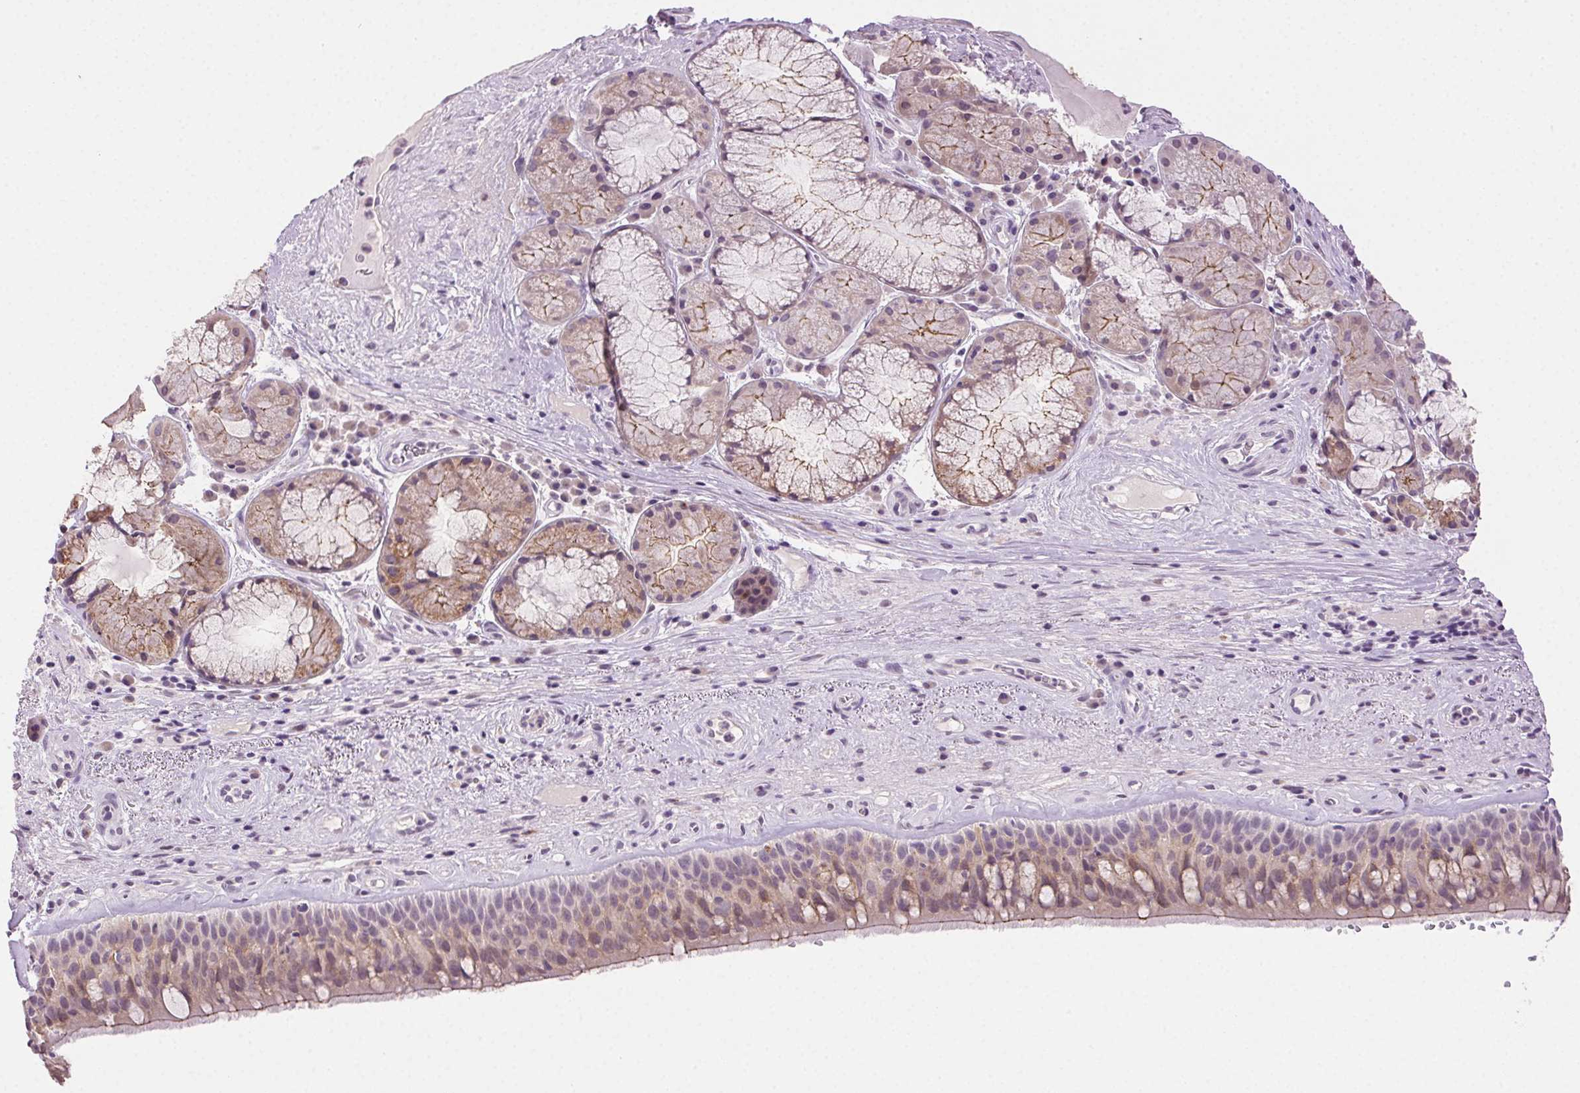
{"staining": {"intensity": "weak", "quantity": "<25%", "location": "cytoplasmic/membranous"}, "tissue": "bronchus", "cell_type": "Respiratory epithelial cells", "image_type": "normal", "snomed": [{"axis": "morphology", "description": "Normal tissue, NOS"}, {"axis": "topography", "description": "Bronchus"}], "caption": "This micrograph is of benign bronchus stained with immunohistochemistry (IHC) to label a protein in brown with the nuclei are counter-stained blue. There is no positivity in respiratory epithelial cells. The staining was performed using DAB to visualize the protein expression in brown, while the nuclei were stained in blue with hematoxylin (Magnification: 20x).", "gene": "CLDN10", "patient": {"sex": "male", "age": 48}}